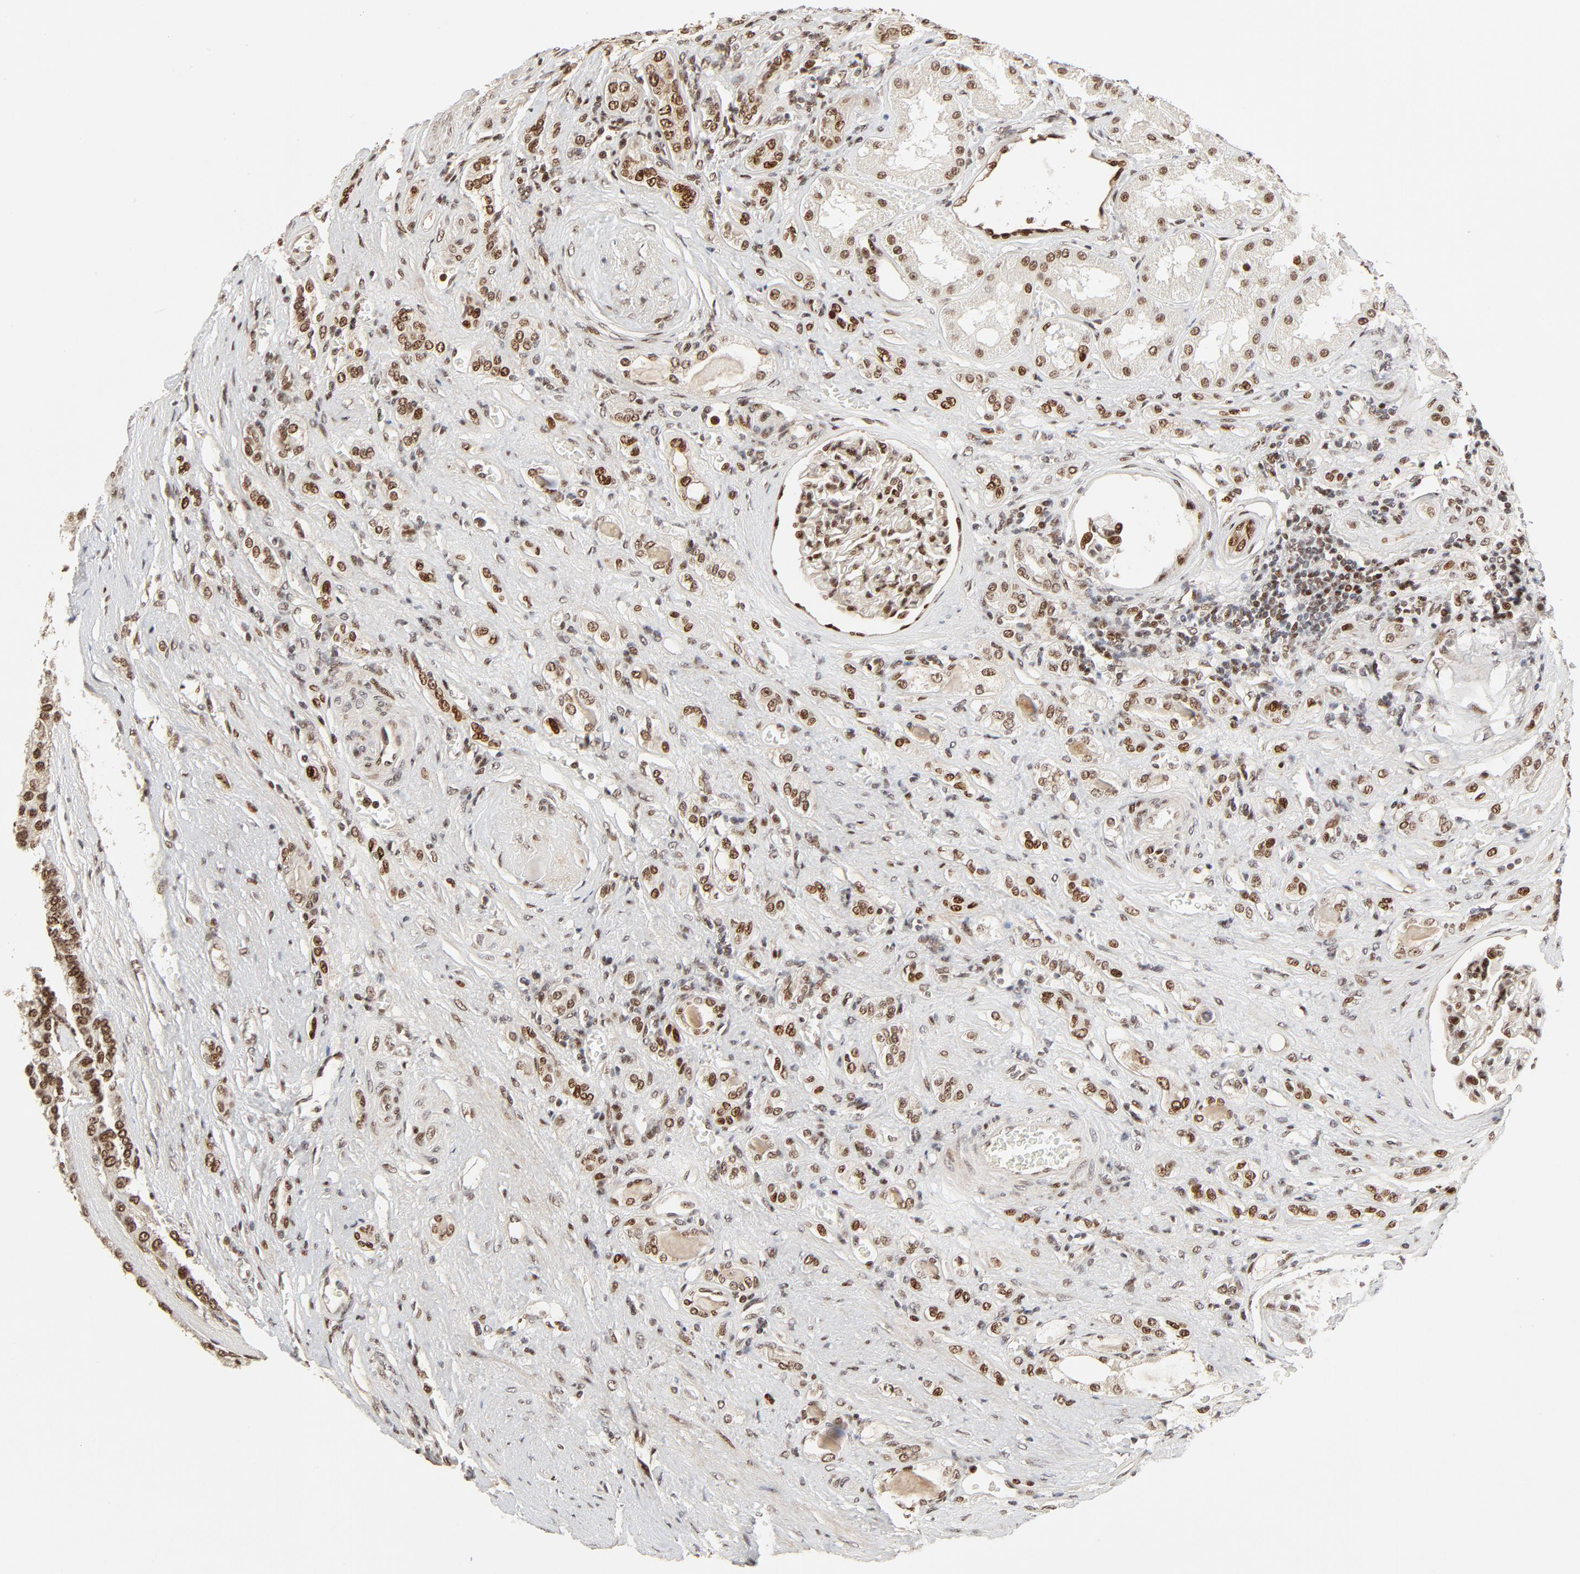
{"staining": {"intensity": "strong", "quantity": ">75%", "location": "nuclear"}, "tissue": "renal cancer", "cell_type": "Tumor cells", "image_type": "cancer", "snomed": [{"axis": "morphology", "description": "Adenocarcinoma, NOS"}, {"axis": "topography", "description": "Kidney"}], "caption": "Immunohistochemistry histopathology image of neoplastic tissue: human adenocarcinoma (renal) stained using immunohistochemistry (IHC) exhibits high levels of strong protein expression localized specifically in the nuclear of tumor cells, appearing as a nuclear brown color.", "gene": "GTF2I", "patient": {"sex": "male", "age": 46}}